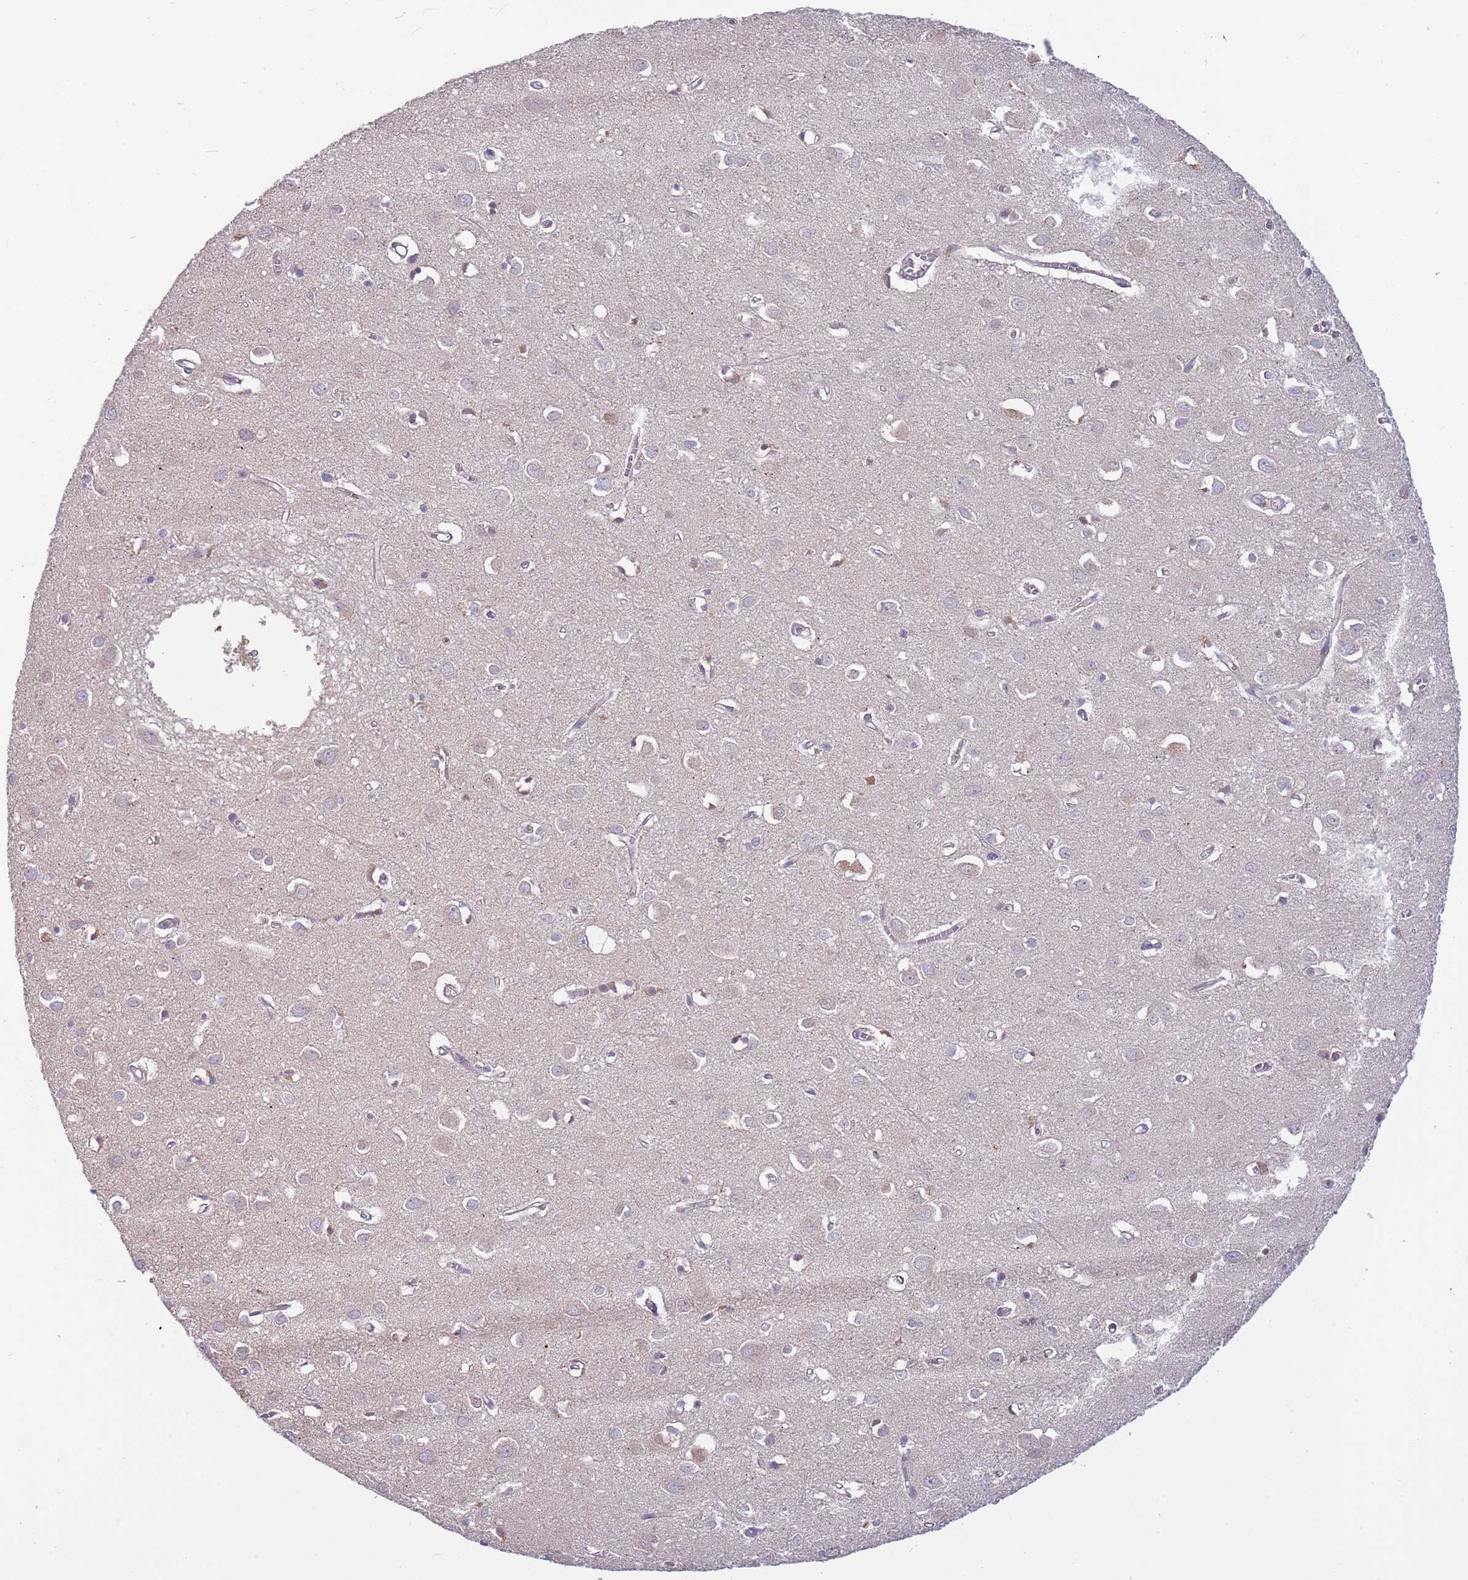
{"staining": {"intensity": "negative", "quantity": "none", "location": "none"}, "tissue": "cerebral cortex", "cell_type": "Endothelial cells", "image_type": "normal", "snomed": [{"axis": "morphology", "description": "Normal tissue, NOS"}, {"axis": "topography", "description": "Cerebral cortex"}], "caption": "High power microscopy photomicrograph of an immunohistochemistry micrograph of unremarkable cerebral cortex, revealing no significant expression in endothelial cells.", "gene": "RNF181", "patient": {"sex": "female", "age": 64}}